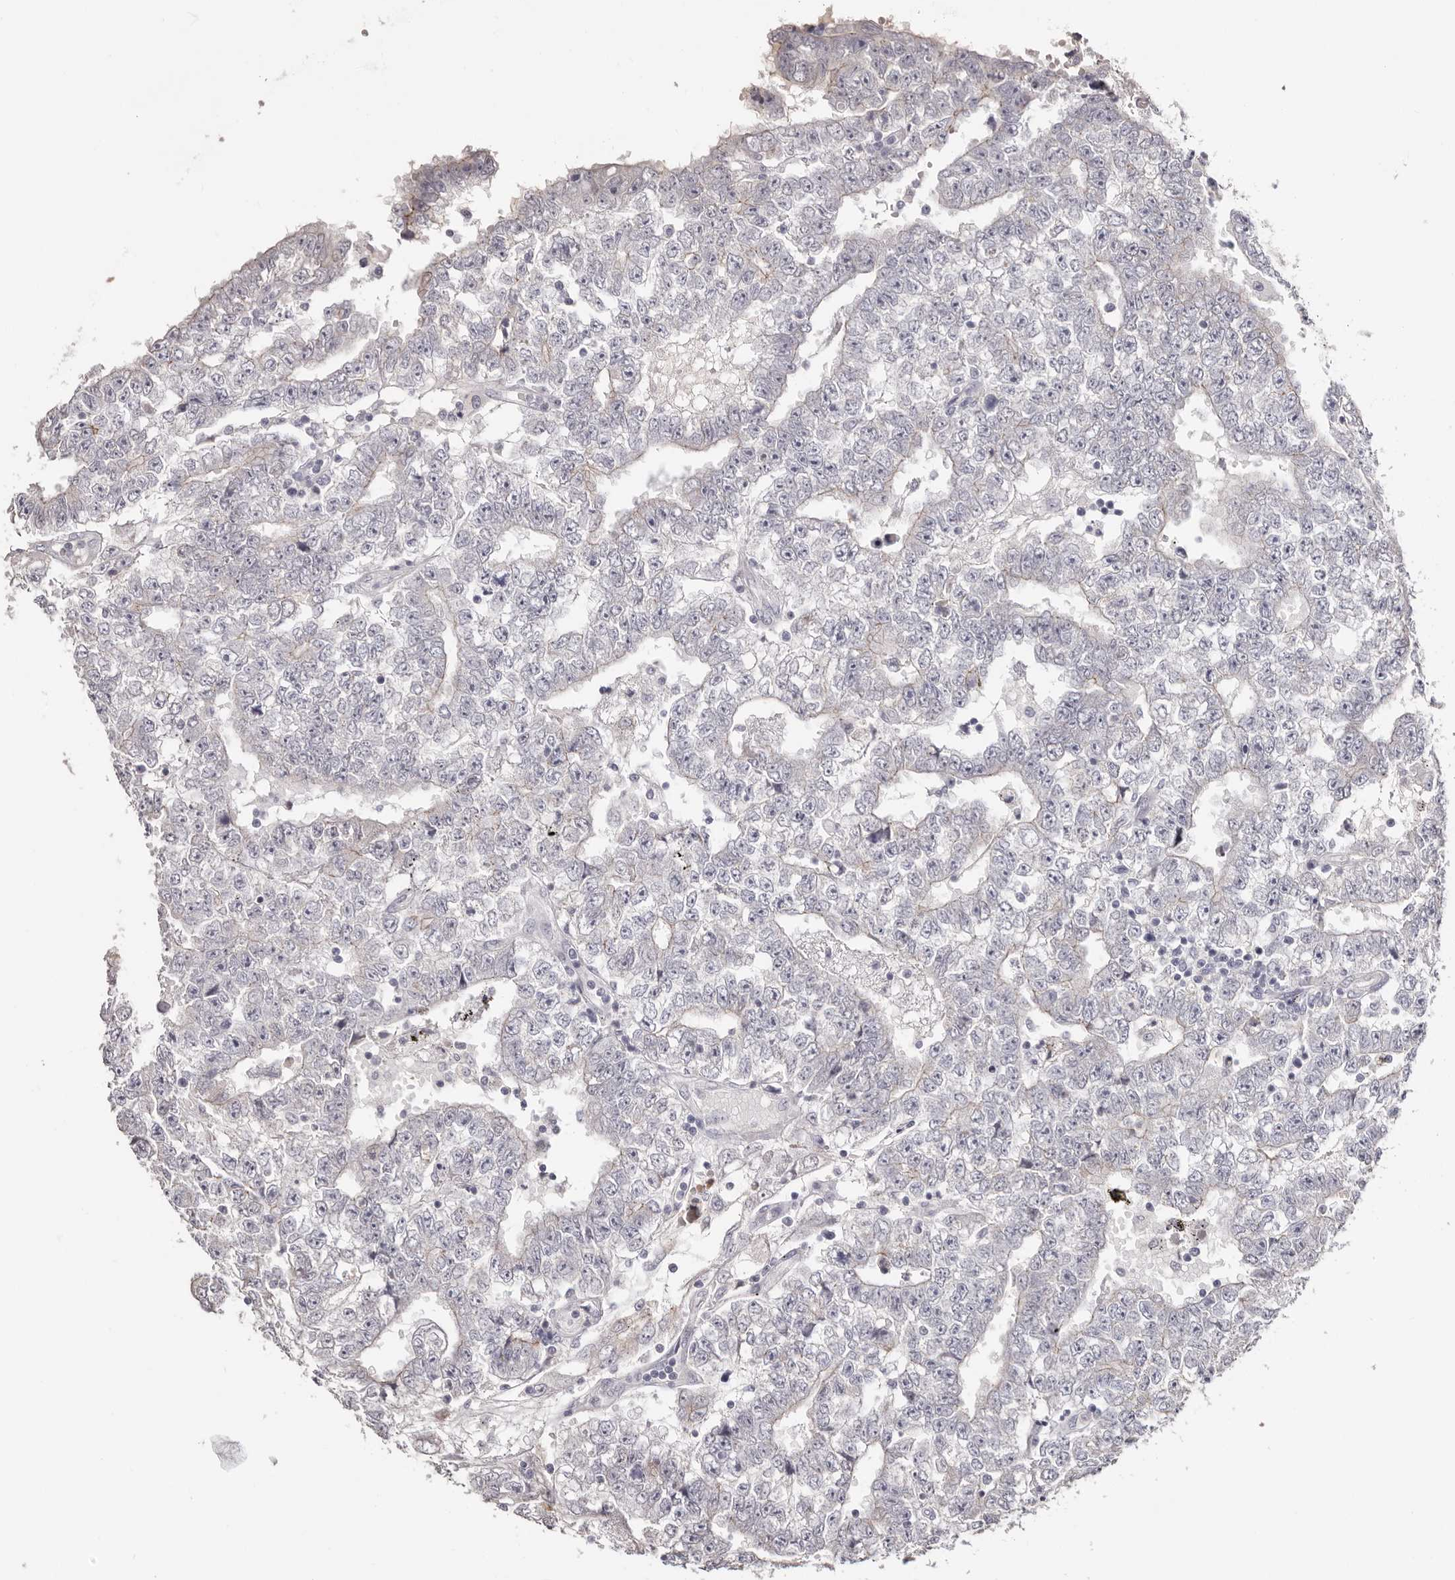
{"staining": {"intensity": "negative", "quantity": "none", "location": "none"}, "tissue": "testis cancer", "cell_type": "Tumor cells", "image_type": "cancer", "snomed": [{"axis": "morphology", "description": "Carcinoma, Embryonal, NOS"}, {"axis": "topography", "description": "Testis"}], "caption": "Embryonal carcinoma (testis) was stained to show a protein in brown. There is no significant positivity in tumor cells.", "gene": "PCDHB6", "patient": {"sex": "male", "age": 25}}